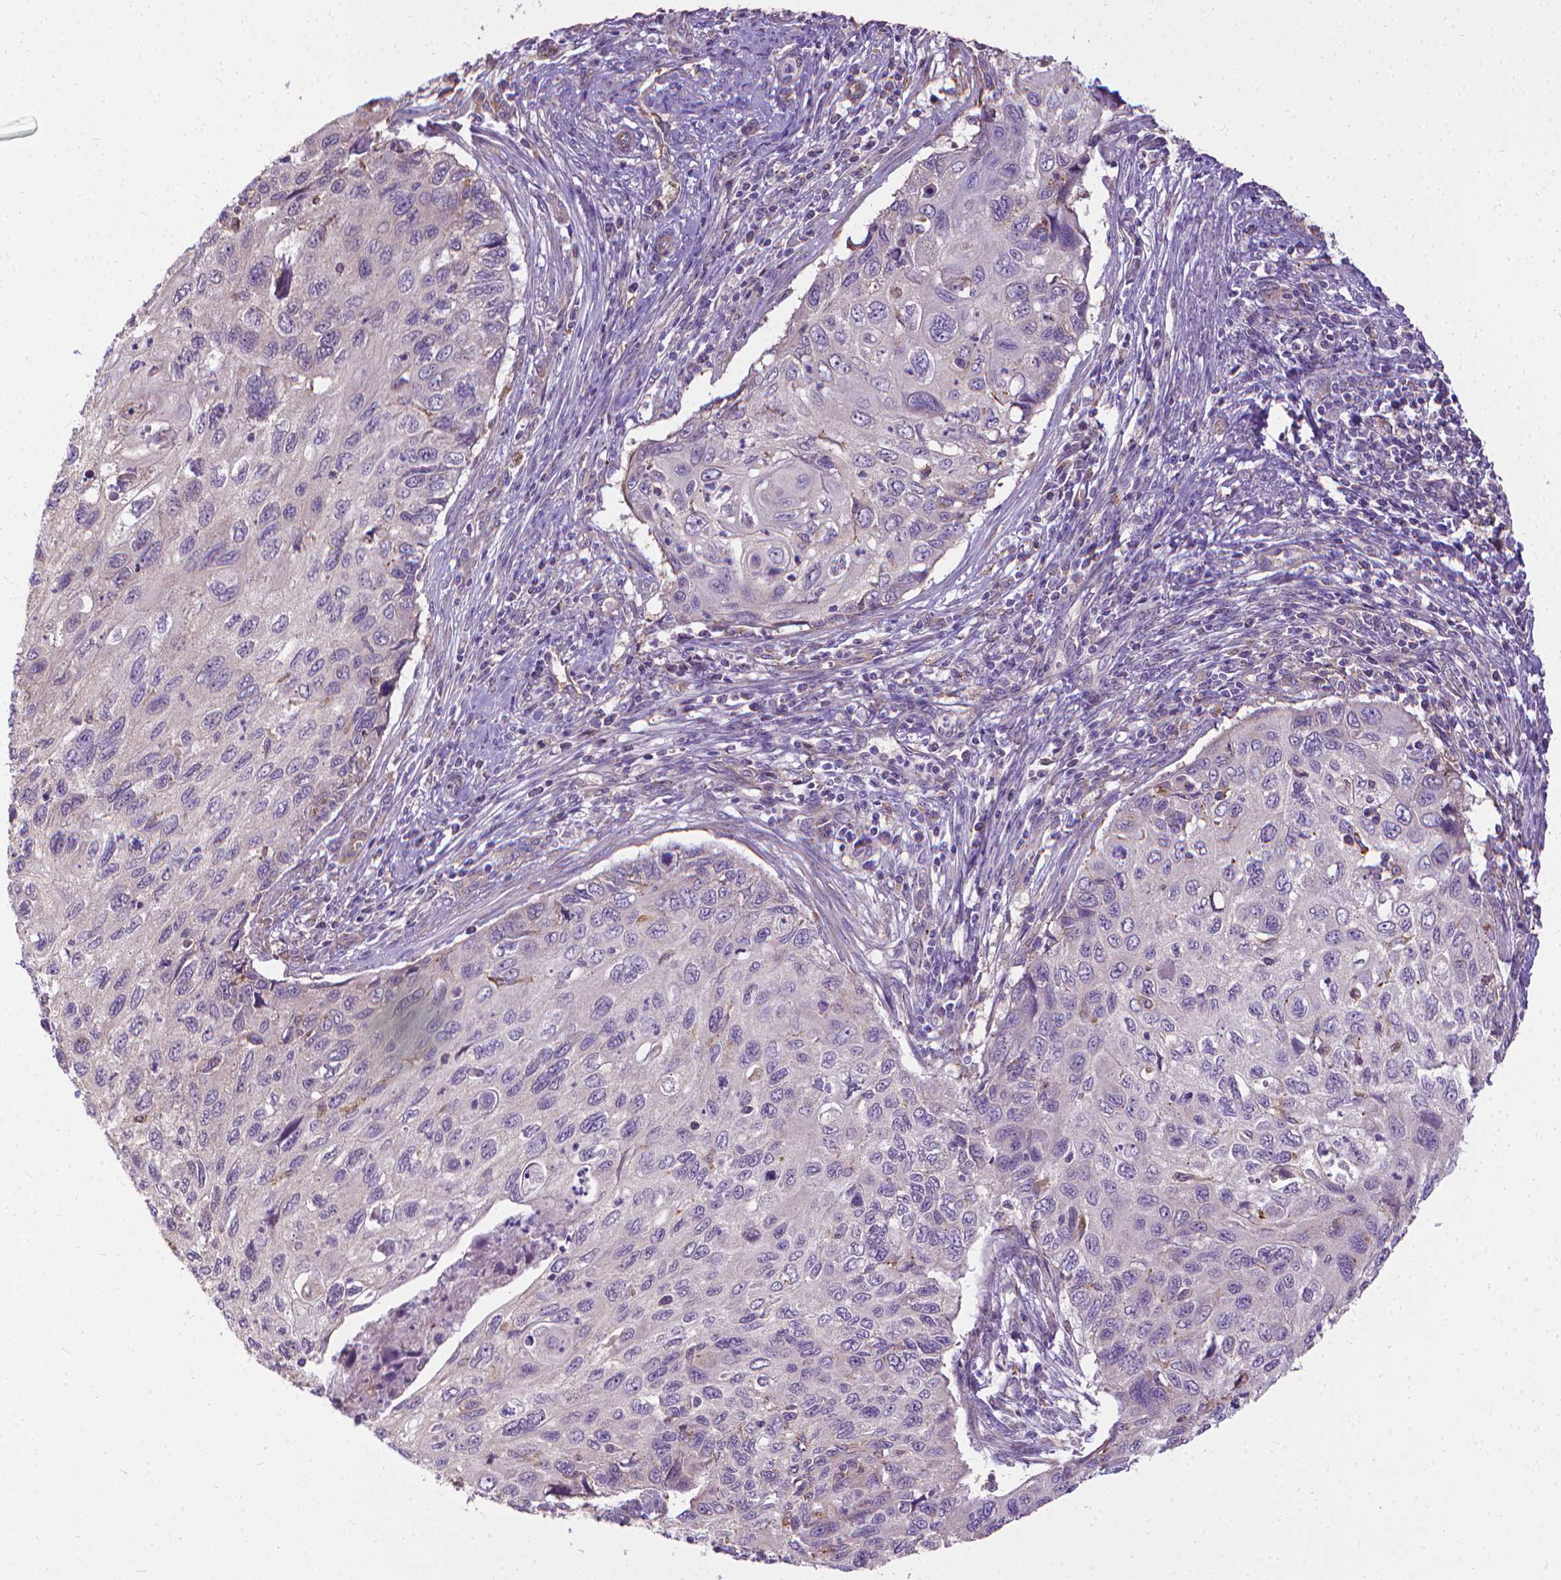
{"staining": {"intensity": "negative", "quantity": "none", "location": "none"}, "tissue": "cervical cancer", "cell_type": "Tumor cells", "image_type": "cancer", "snomed": [{"axis": "morphology", "description": "Squamous cell carcinoma, NOS"}, {"axis": "topography", "description": "Cervix"}], "caption": "DAB immunohistochemical staining of cervical cancer (squamous cell carcinoma) demonstrates no significant expression in tumor cells.", "gene": "CFAP299", "patient": {"sex": "female", "age": 70}}